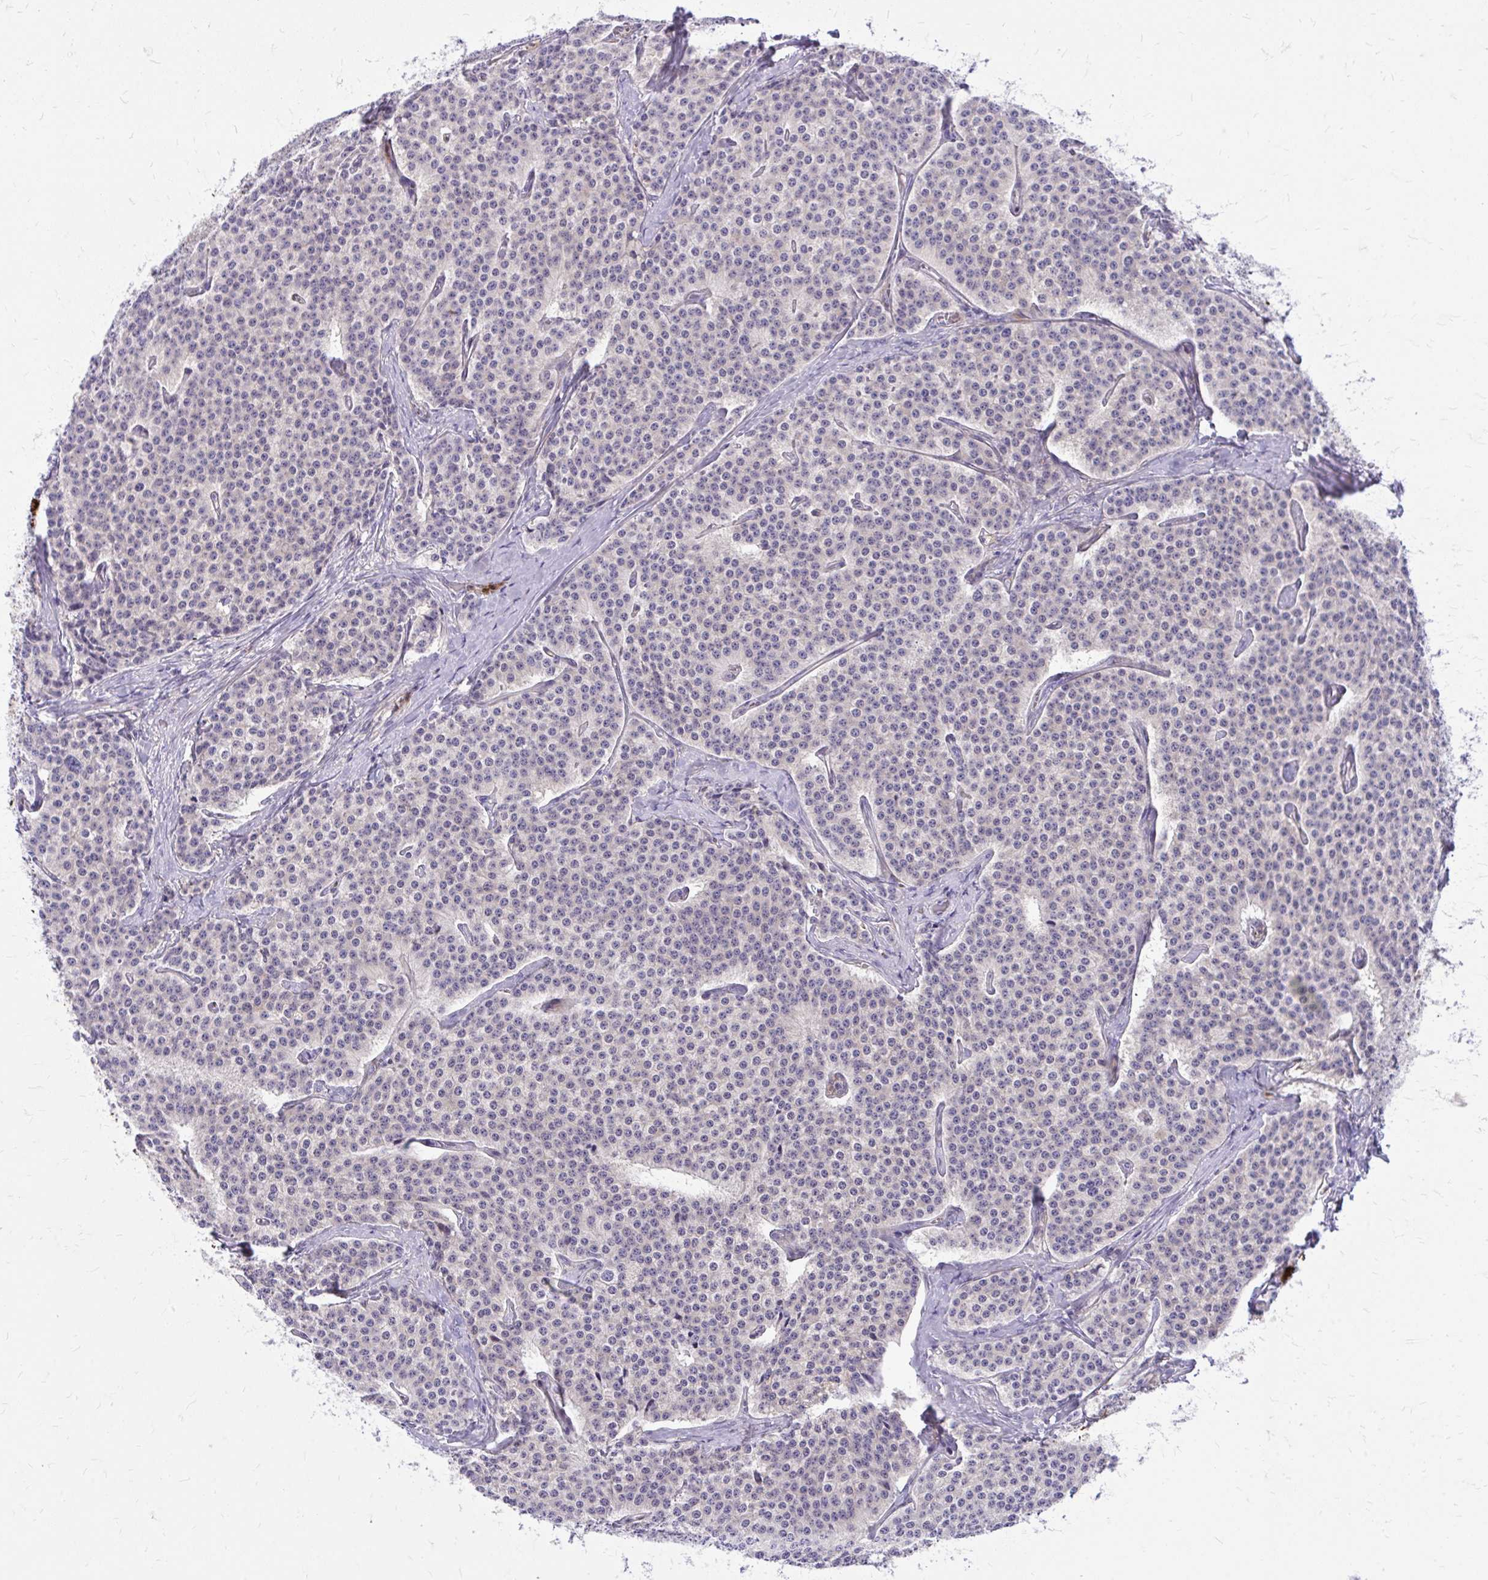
{"staining": {"intensity": "negative", "quantity": "none", "location": "none"}, "tissue": "carcinoid", "cell_type": "Tumor cells", "image_type": "cancer", "snomed": [{"axis": "morphology", "description": "Carcinoid, malignant, NOS"}, {"axis": "topography", "description": "Small intestine"}], "caption": "Tumor cells are negative for brown protein staining in carcinoid.", "gene": "ADAMTSL1", "patient": {"sex": "female", "age": 64}}